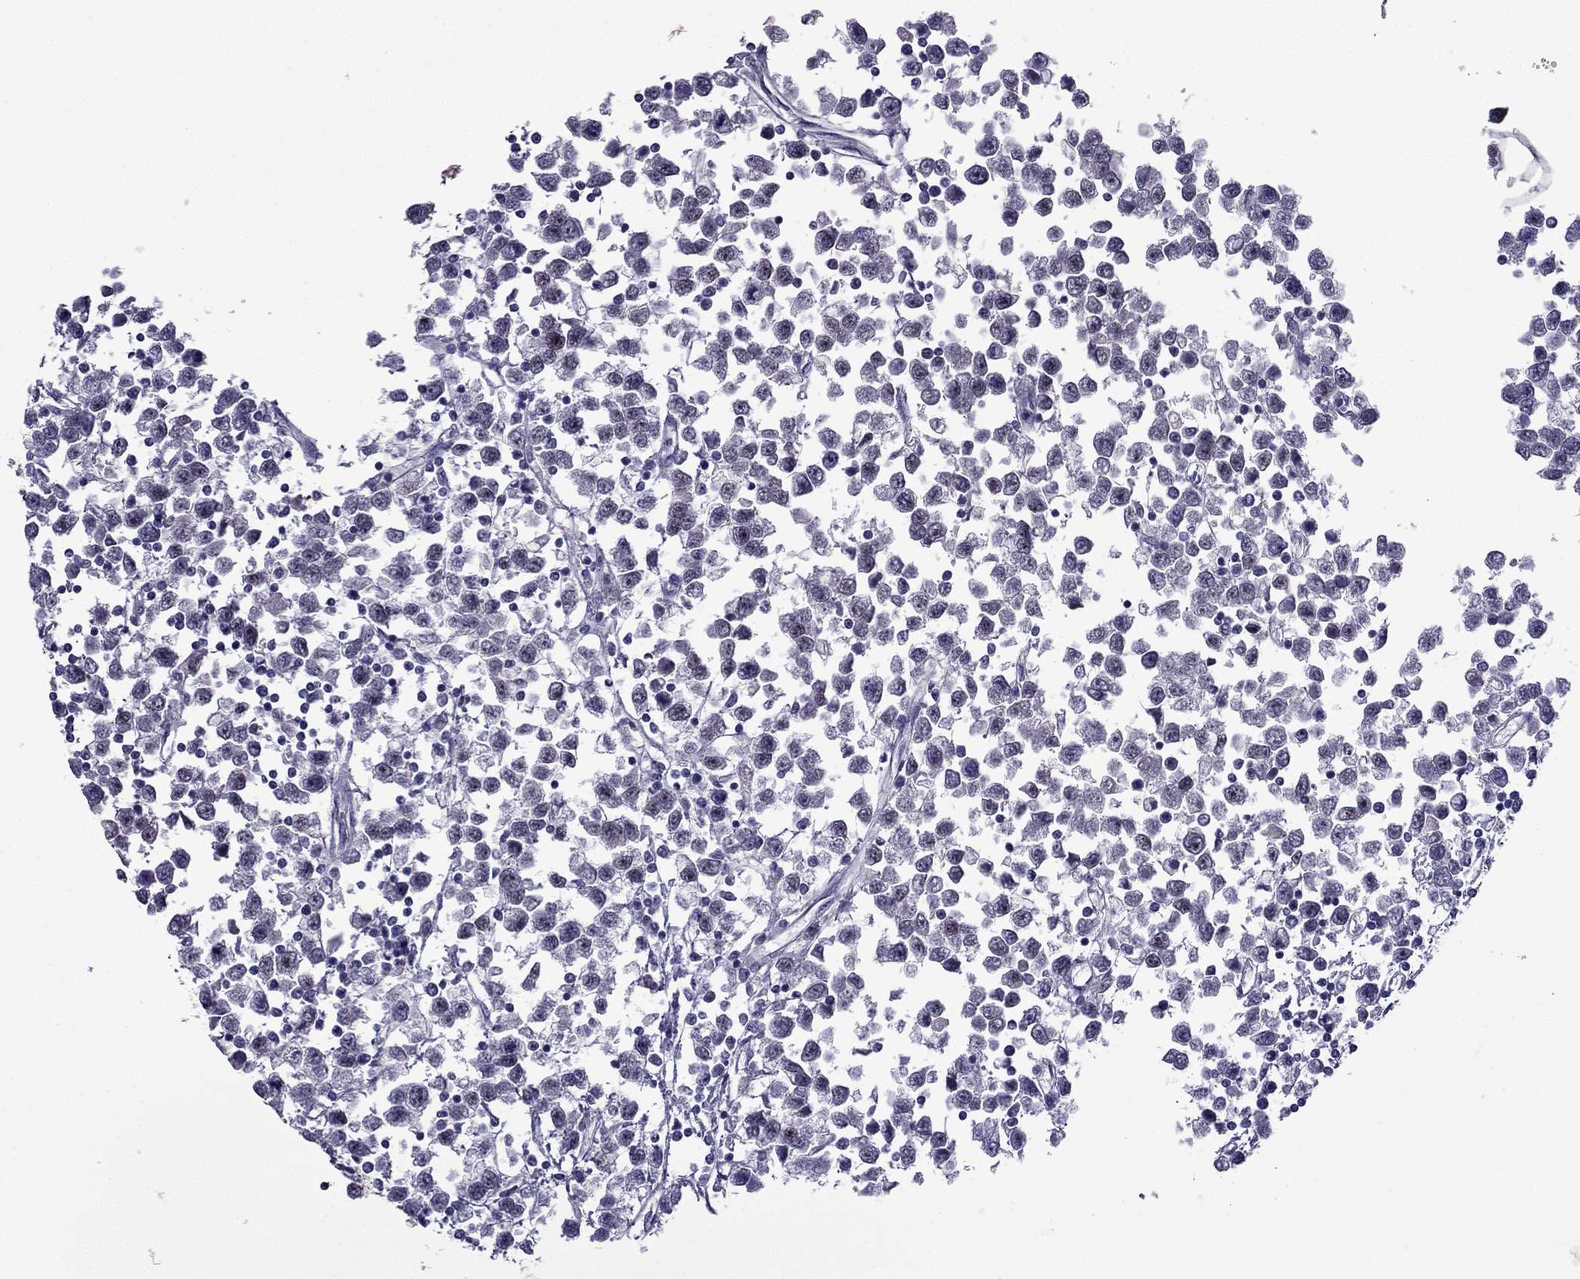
{"staining": {"intensity": "negative", "quantity": "none", "location": "none"}, "tissue": "testis cancer", "cell_type": "Tumor cells", "image_type": "cancer", "snomed": [{"axis": "morphology", "description": "Seminoma, NOS"}, {"axis": "topography", "description": "Testis"}], "caption": "This is an IHC histopathology image of testis seminoma. There is no staining in tumor cells.", "gene": "MYBPH", "patient": {"sex": "male", "age": 34}}